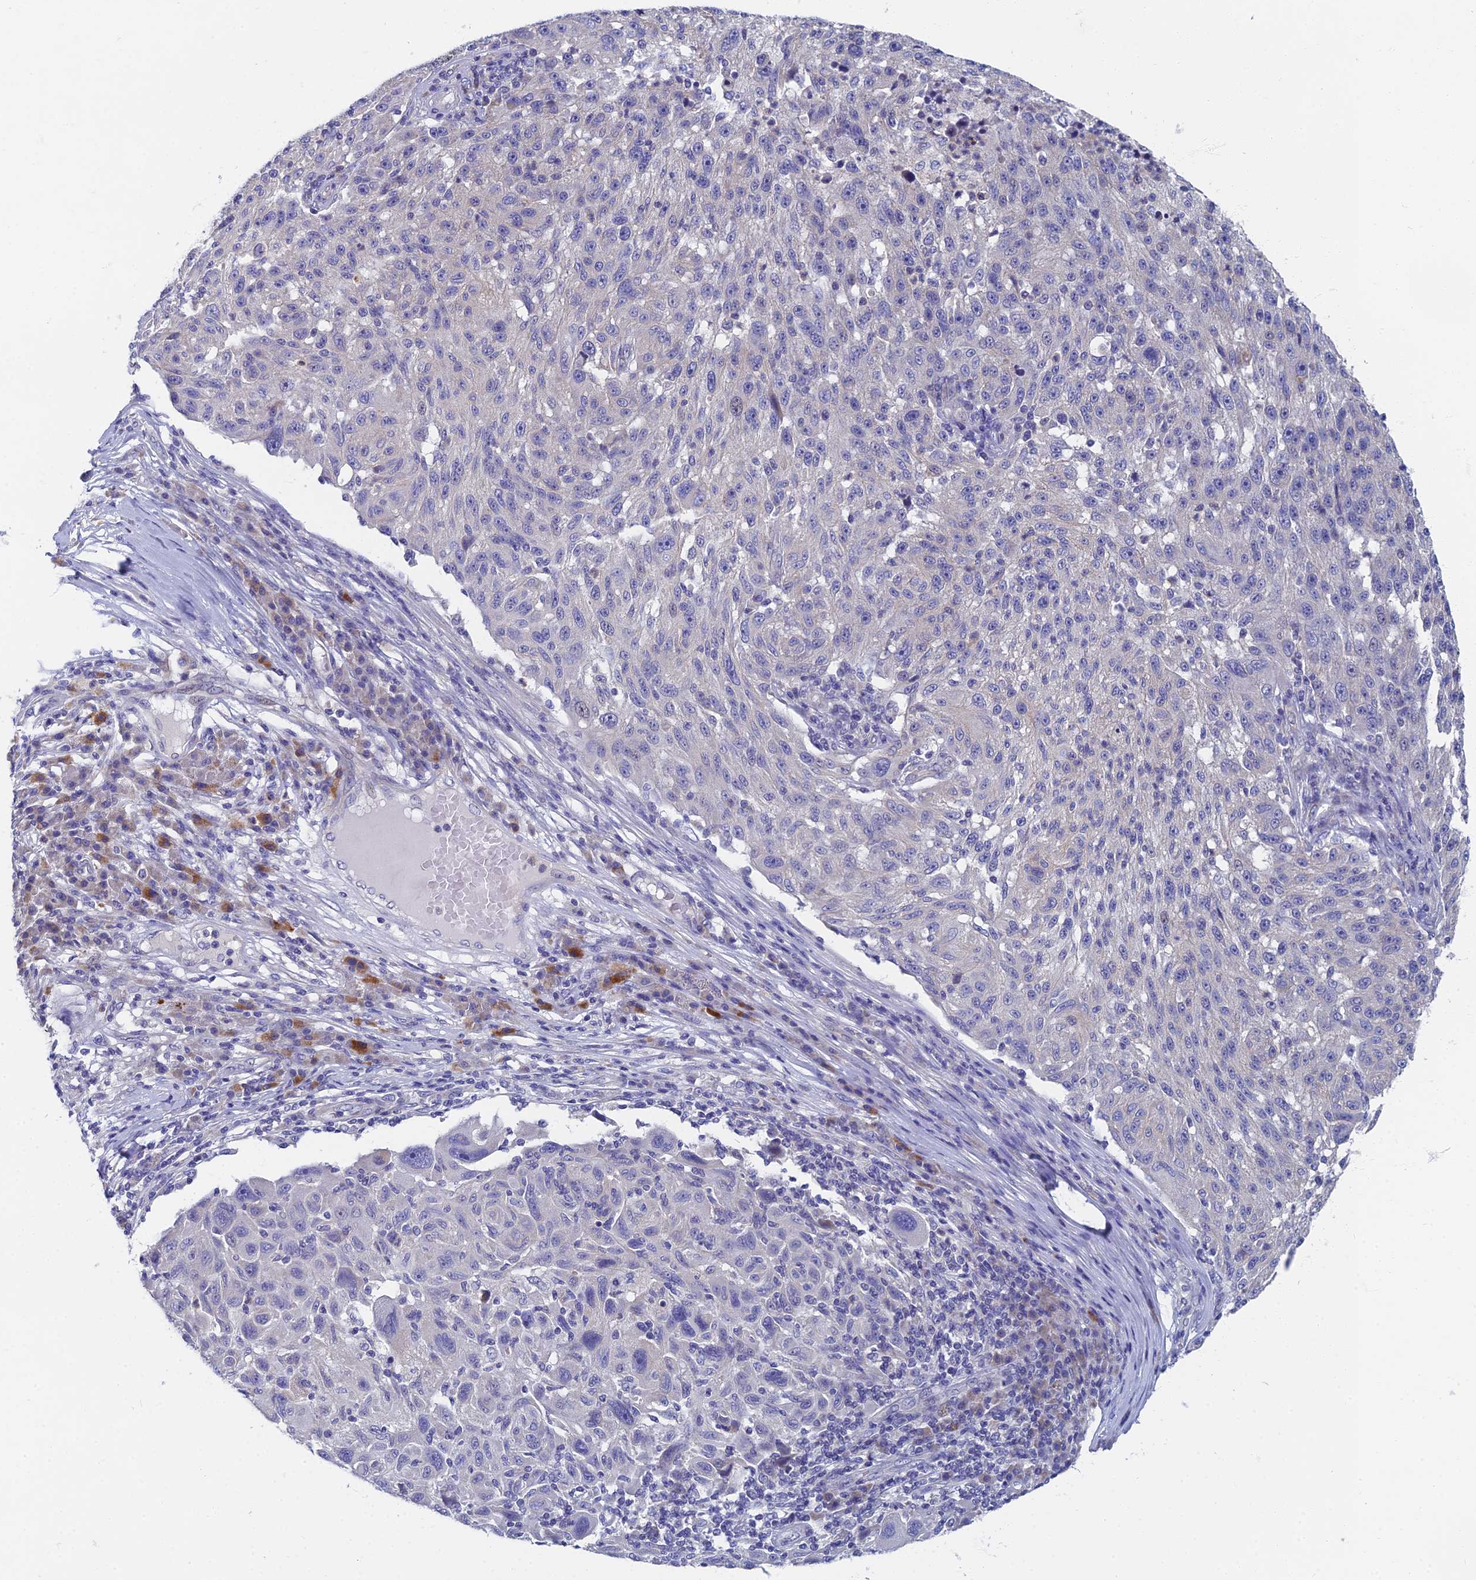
{"staining": {"intensity": "negative", "quantity": "none", "location": "none"}, "tissue": "melanoma", "cell_type": "Tumor cells", "image_type": "cancer", "snomed": [{"axis": "morphology", "description": "Malignant melanoma, NOS"}, {"axis": "topography", "description": "Skin"}], "caption": "IHC histopathology image of human melanoma stained for a protein (brown), which reveals no expression in tumor cells.", "gene": "SPIN4", "patient": {"sex": "male", "age": 53}}